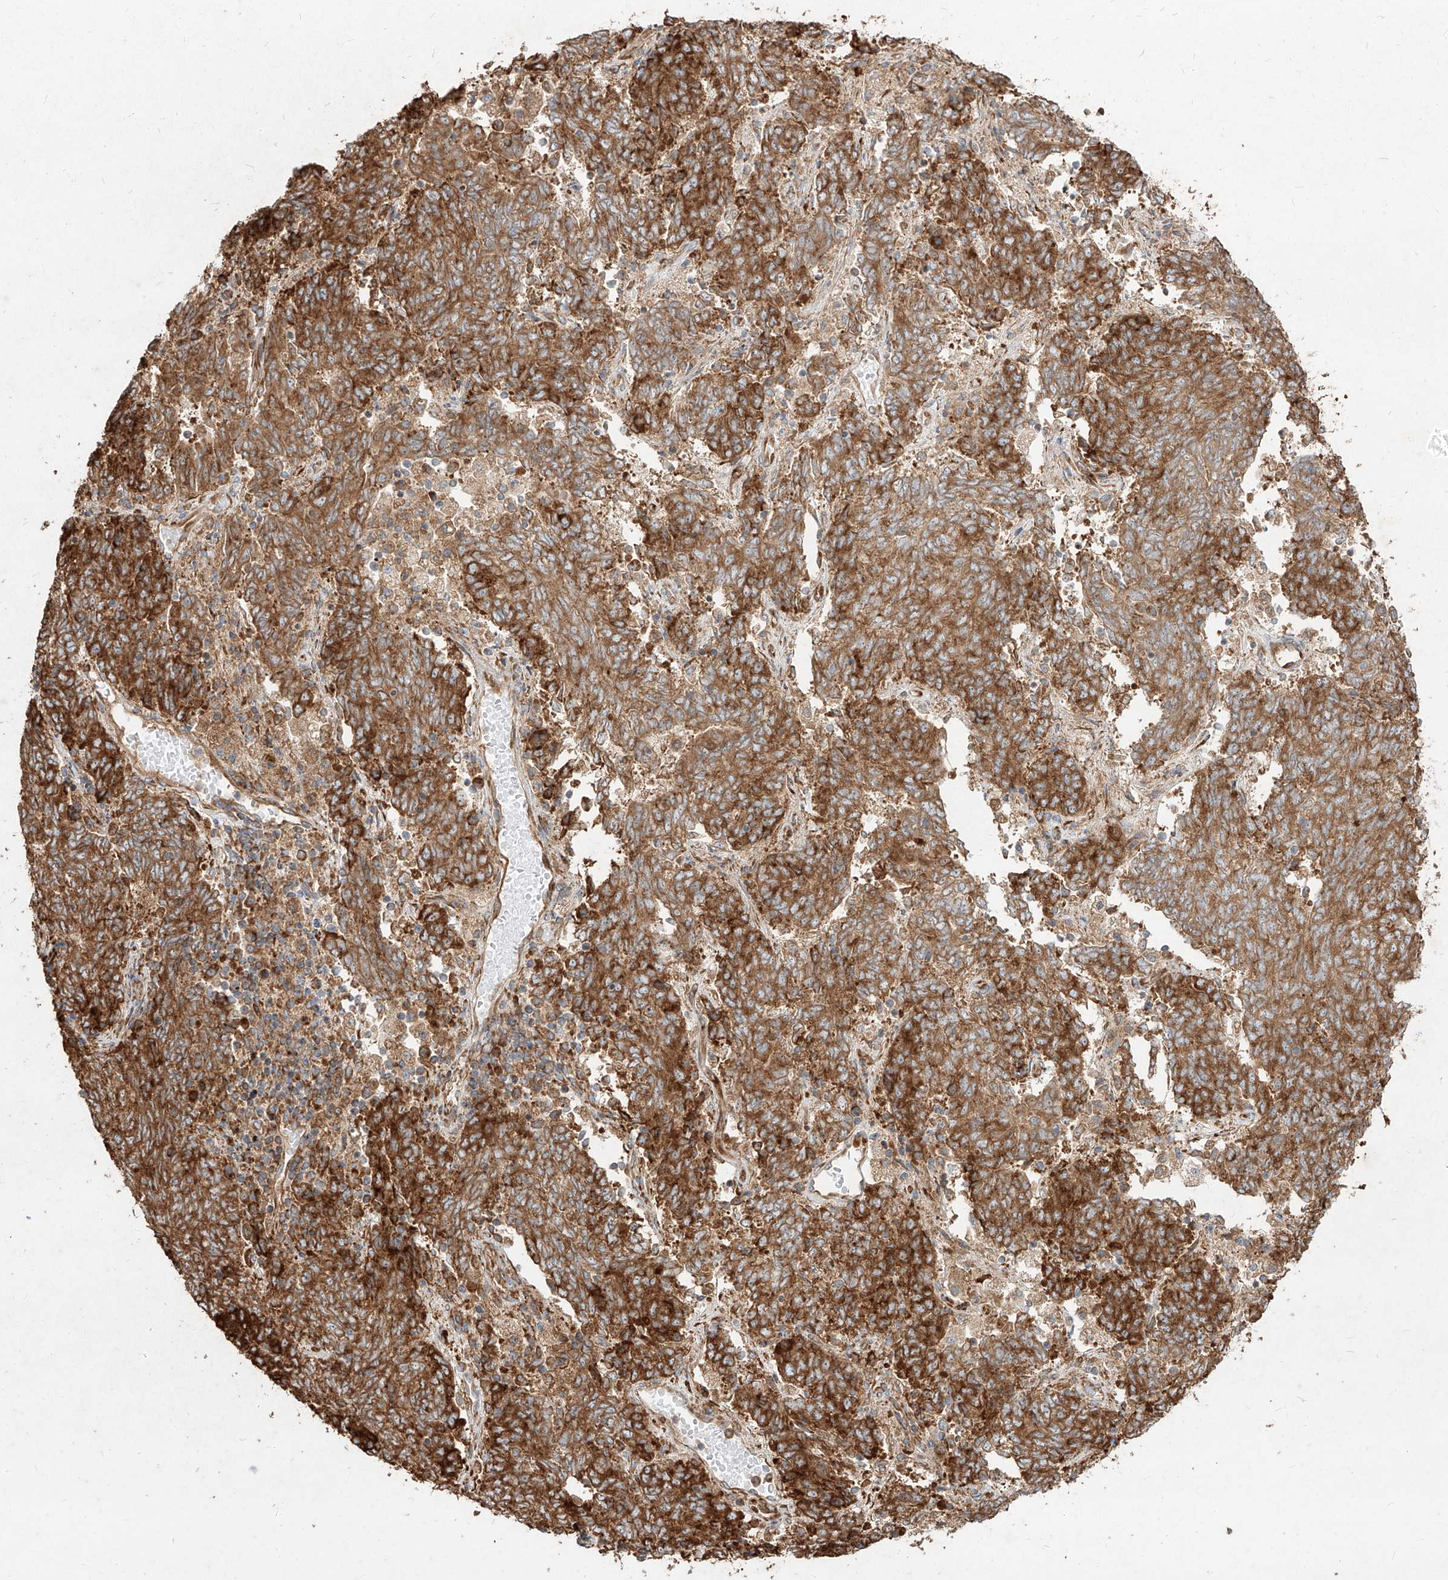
{"staining": {"intensity": "strong", "quantity": ">75%", "location": "cytoplasmic/membranous"}, "tissue": "endometrial cancer", "cell_type": "Tumor cells", "image_type": "cancer", "snomed": [{"axis": "morphology", "description": "Adenocarcinoma, NOS"}, {"axis": "topography", "description": "Endometrium"}], "caption": "The image exhibits immunohistochemical staining of endometrial cancer (adenocarcinoma). There is strong cytoplasmic/membranous expression is seen in about >75% of tumor cells.", "gene": "RPS25", "patient": {"sex": "female", "age": 80}}